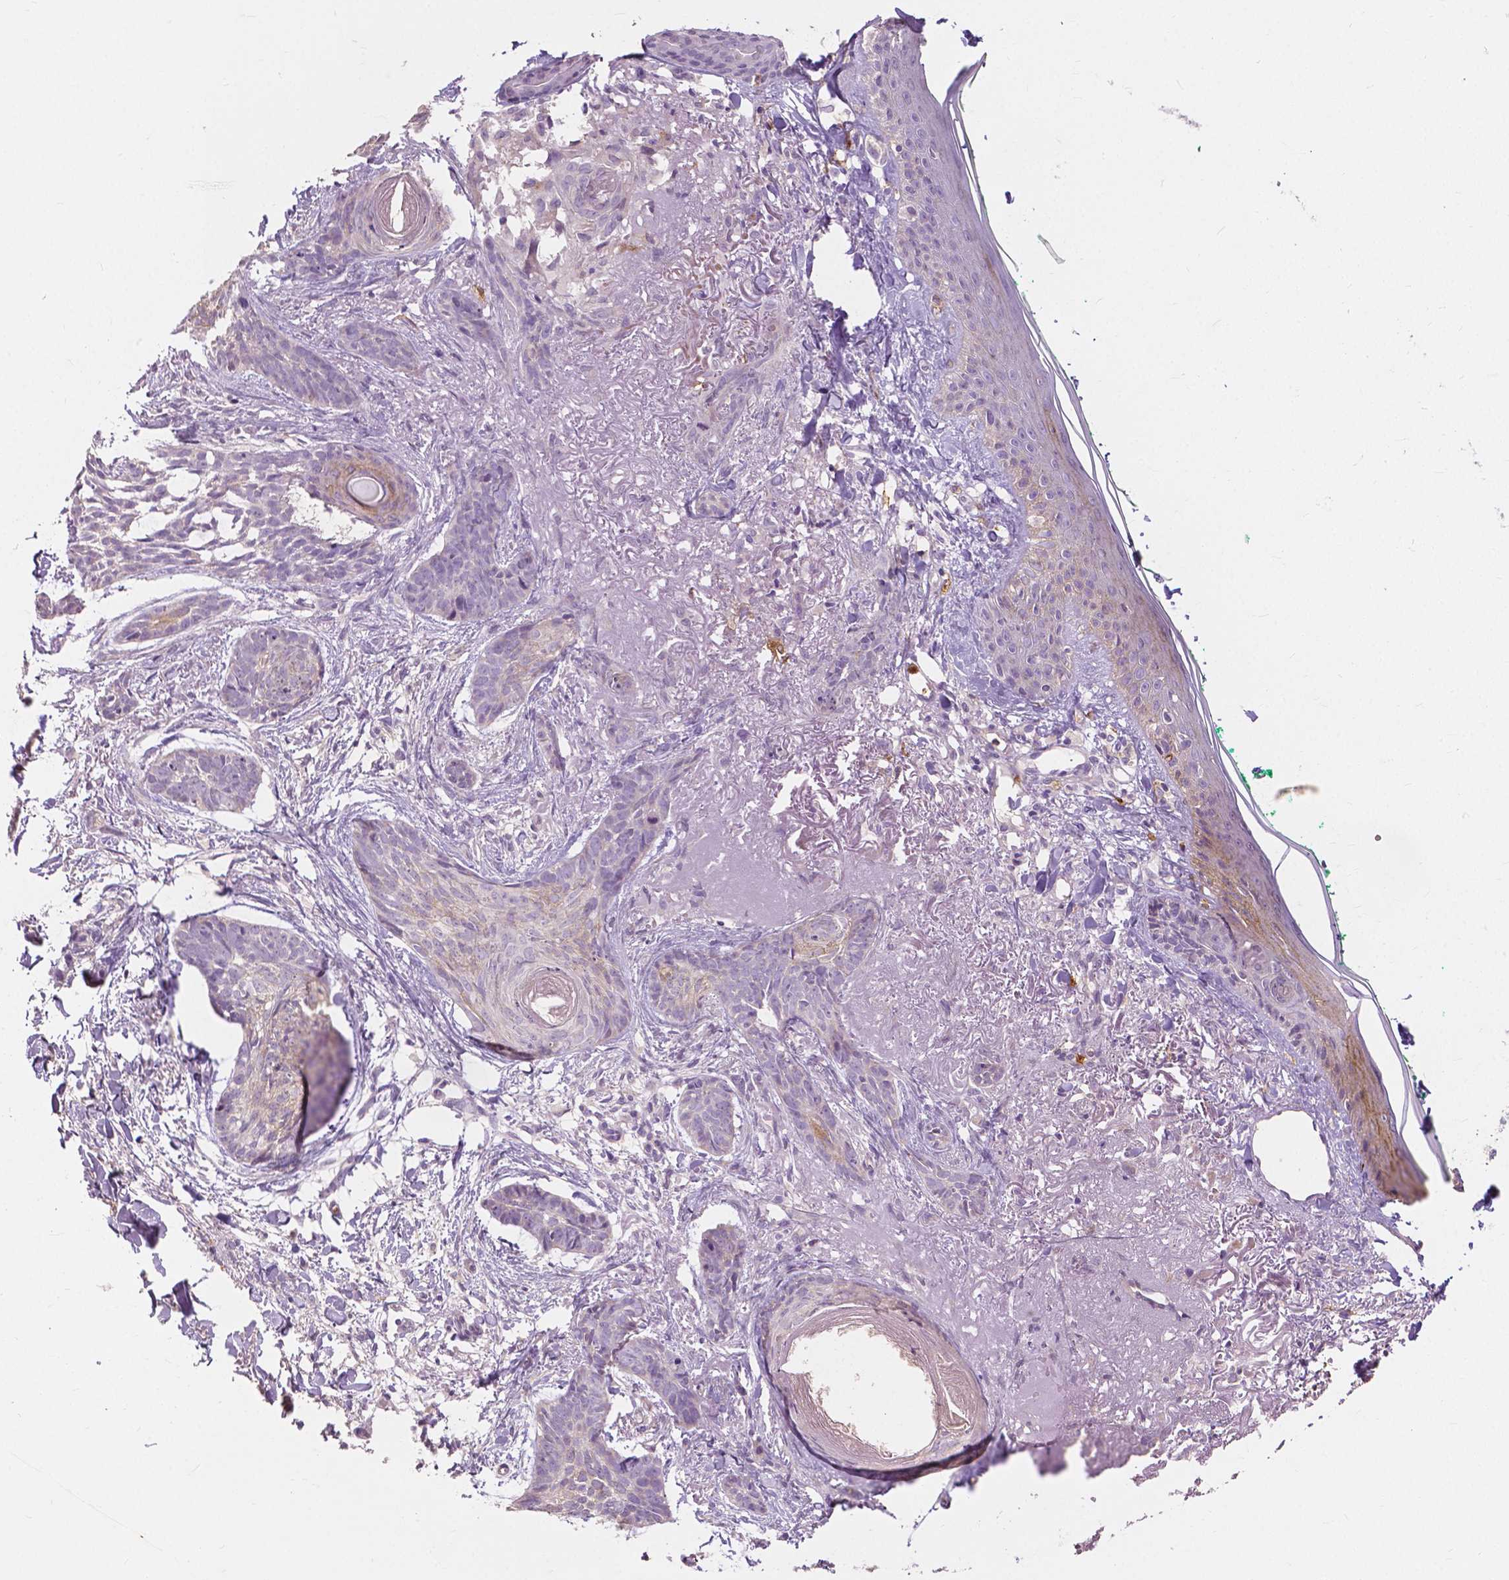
{"staining": {"intensity": "negative", "quantity": "none", "location": "none"}, "tissue": "skin cancer", "cell_type": "Tumor cells", "image_type": "cancer", "snomed": [{"axis": "morphology", "description": "Basal cell carcinoma"}, {"axis": "topography", "description": "Skin"}], "caption": "Tumor cells are negative for protein expression in human skin cancer (basal cell carcinoma). (Immunohistochemistry (ihc), brightfield microscopy, high magnification).", "gene": "CXCR2", "patient": {"sex": "female", "age": 78}}